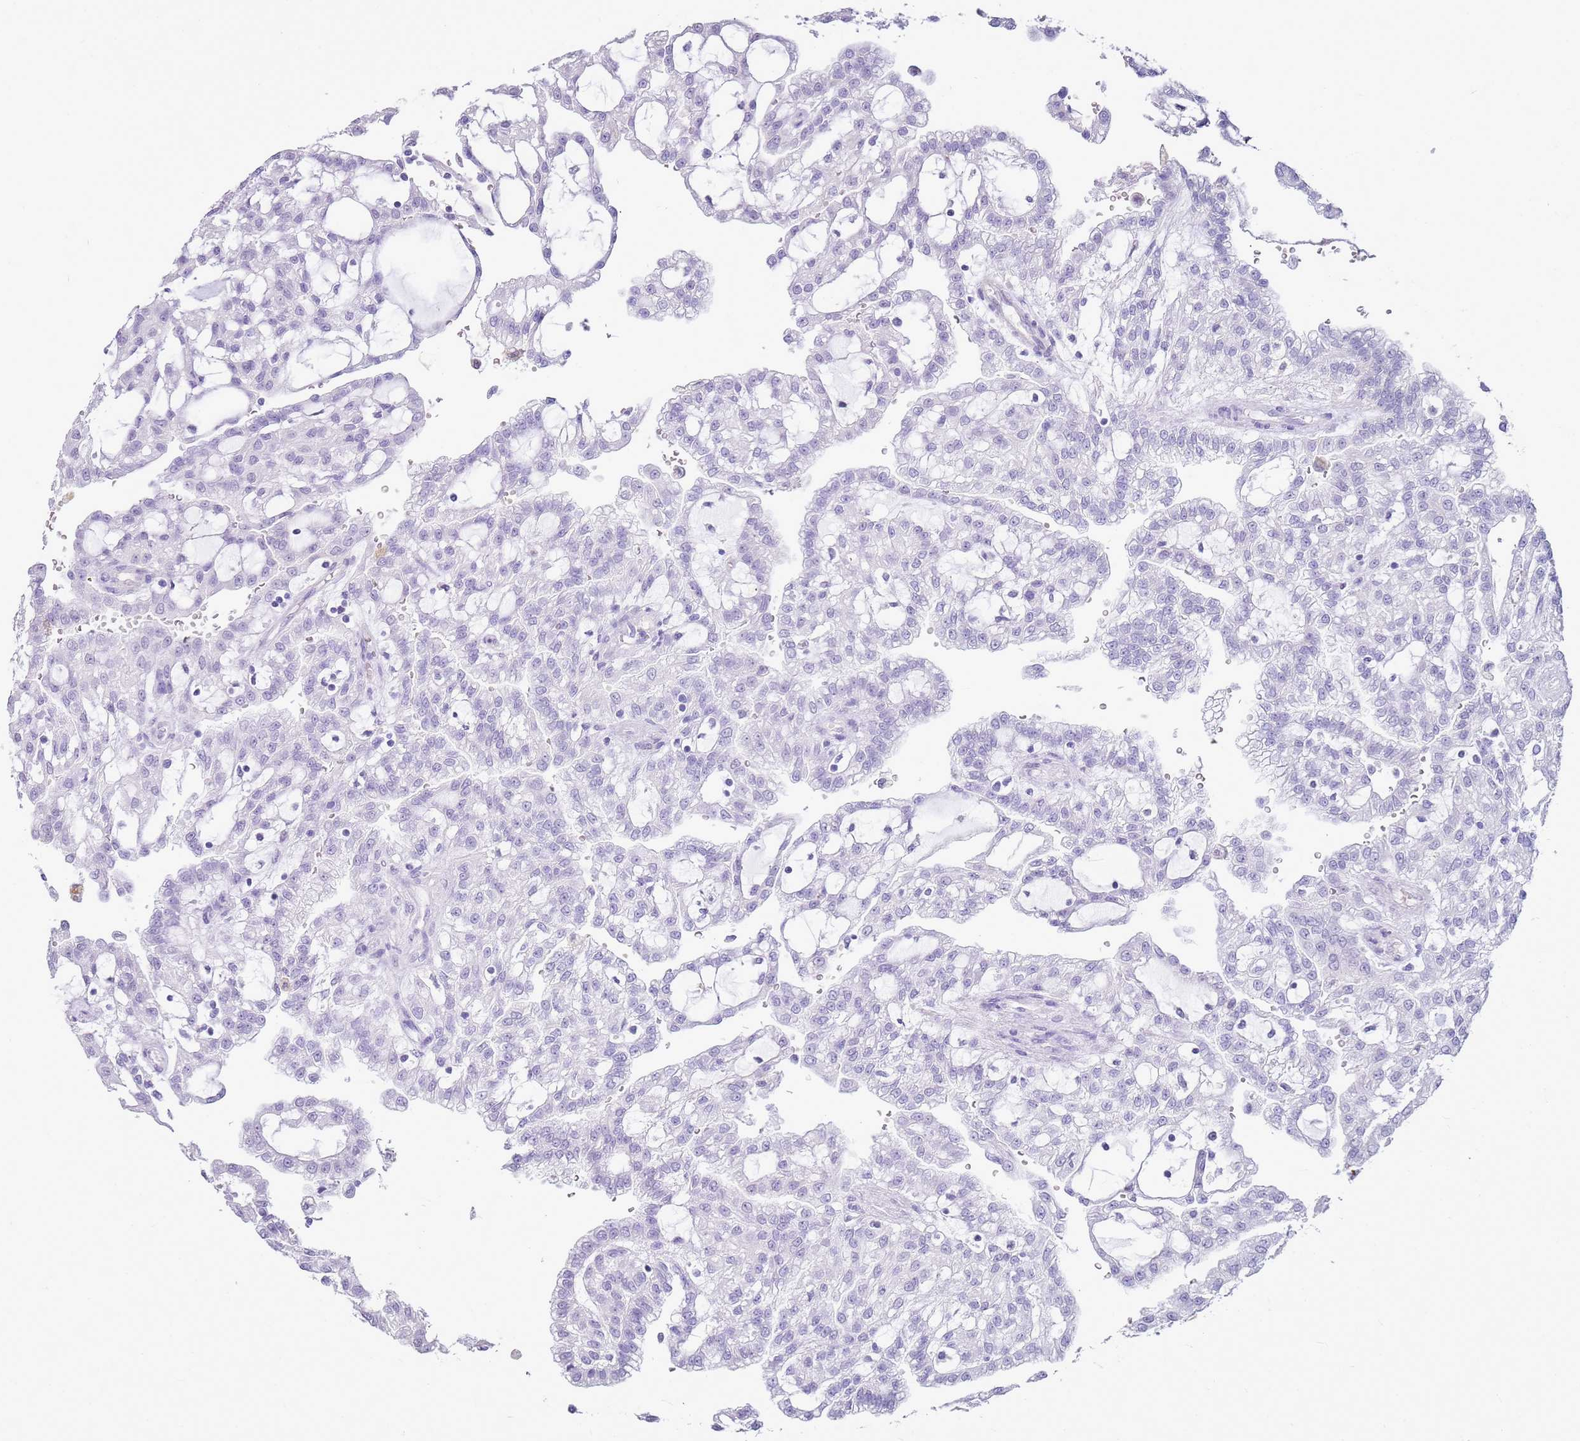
{"staining": {"intensity": "negative", "quantity": "none", "location": "none"}, "tissue": "renal cancer", "cell_type": "Tumor cells", "image_type": "cancer", "snomed": [{"axis": "morphology", "description": "Adenocarcinoma, NOS"}, {"axis": "topography", "description": "Kidney"}], "caption": "Tumor cells are negative for protein expression in human renal cancer.", "gene": "SULT1E1", "patient": {"sex": "male", "age": 63}}